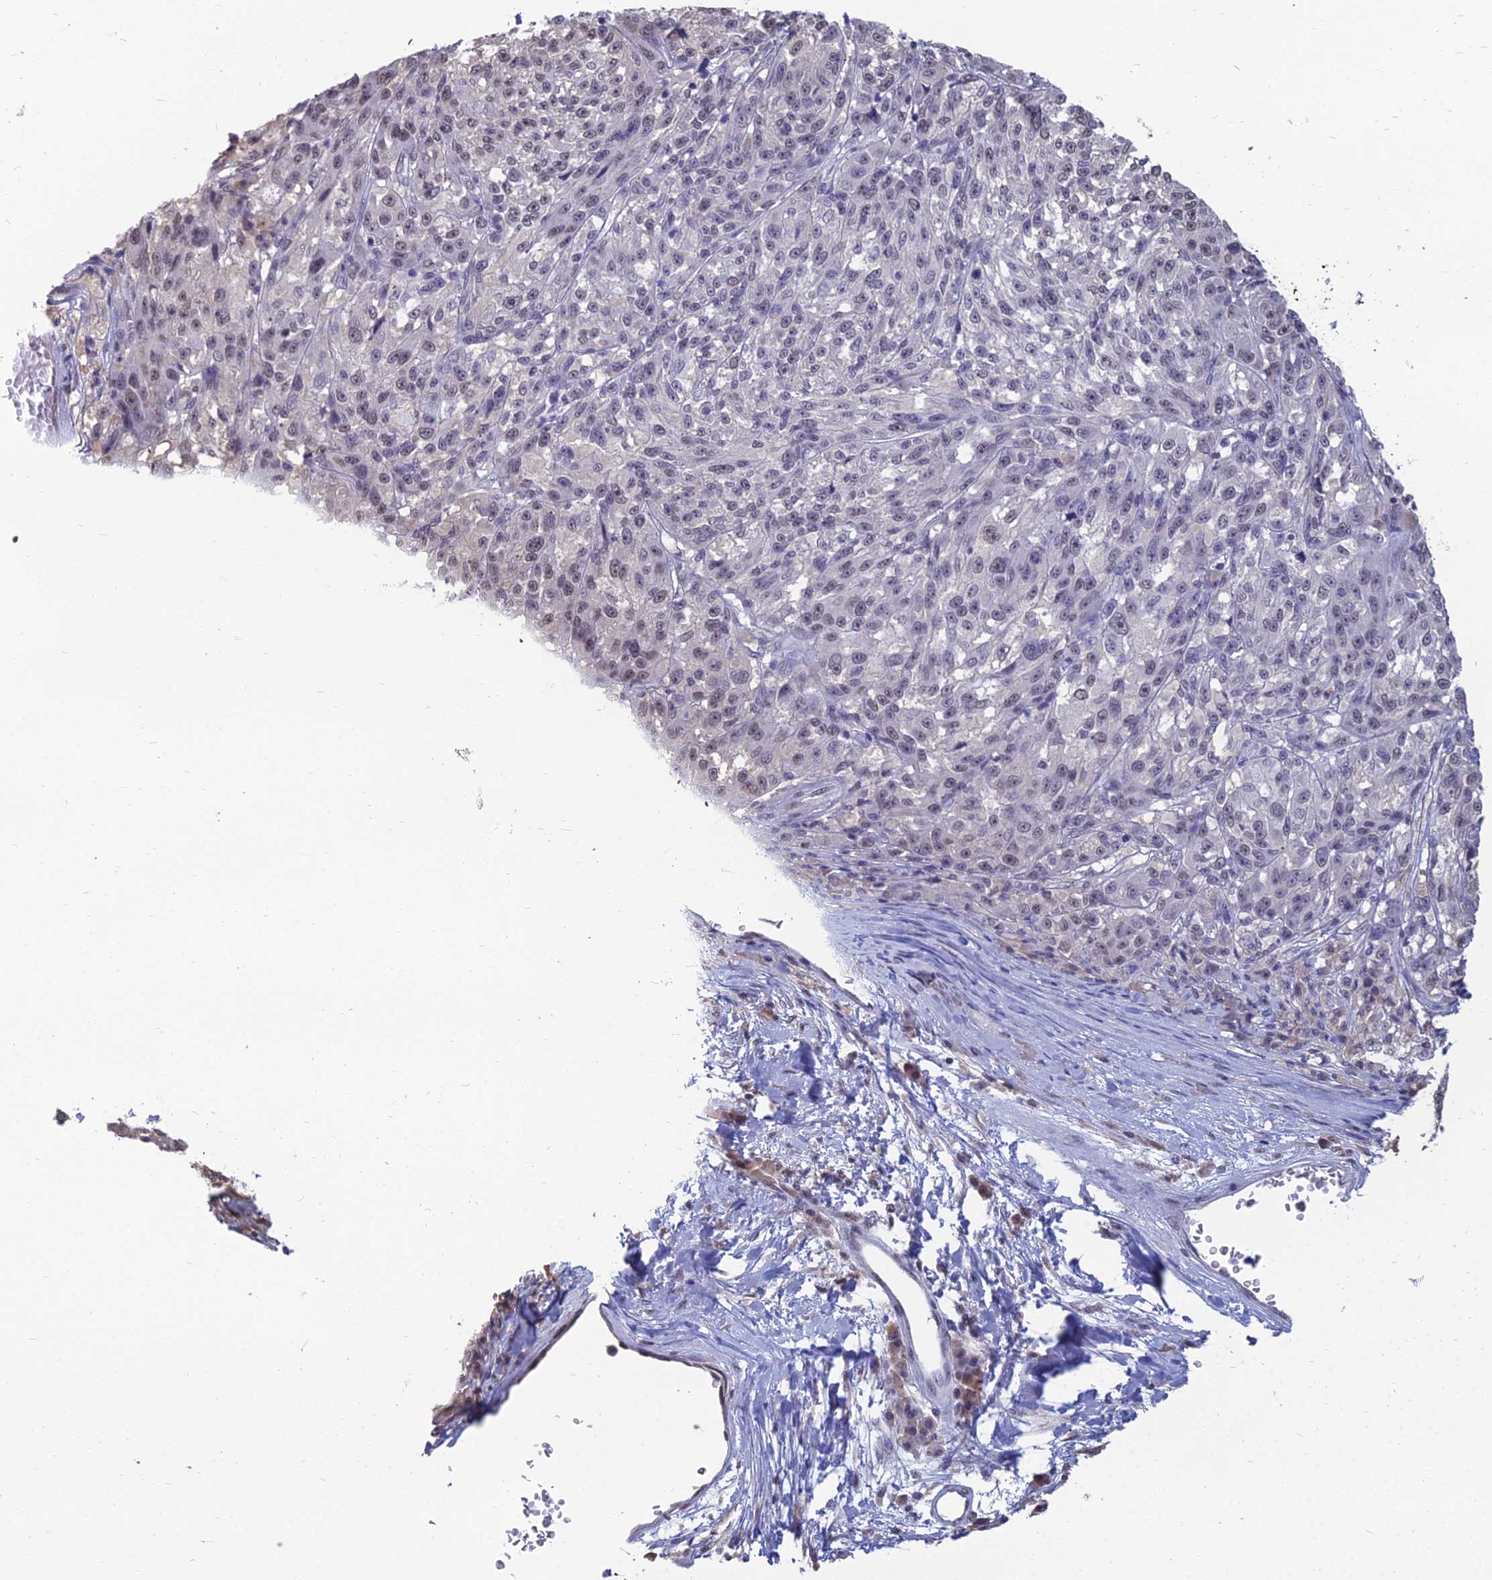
{"staining": {"intensity": "weak", "quantity": "<25%", "location": "nuclear"}, "tissue": "melanoma", "cell_type": "Tumor cells", "image_type": "cancer", "snomed": [{"axis": "morphology", "description": "Malignant melanoma, NOS"}, {"axis": "topography", "description": "Skin"}], "caption": "Tumor cells show no significant staining in malignant melanoma.", "gene": "SRSF7", "patient": {"sex": "male", "age": 53}}